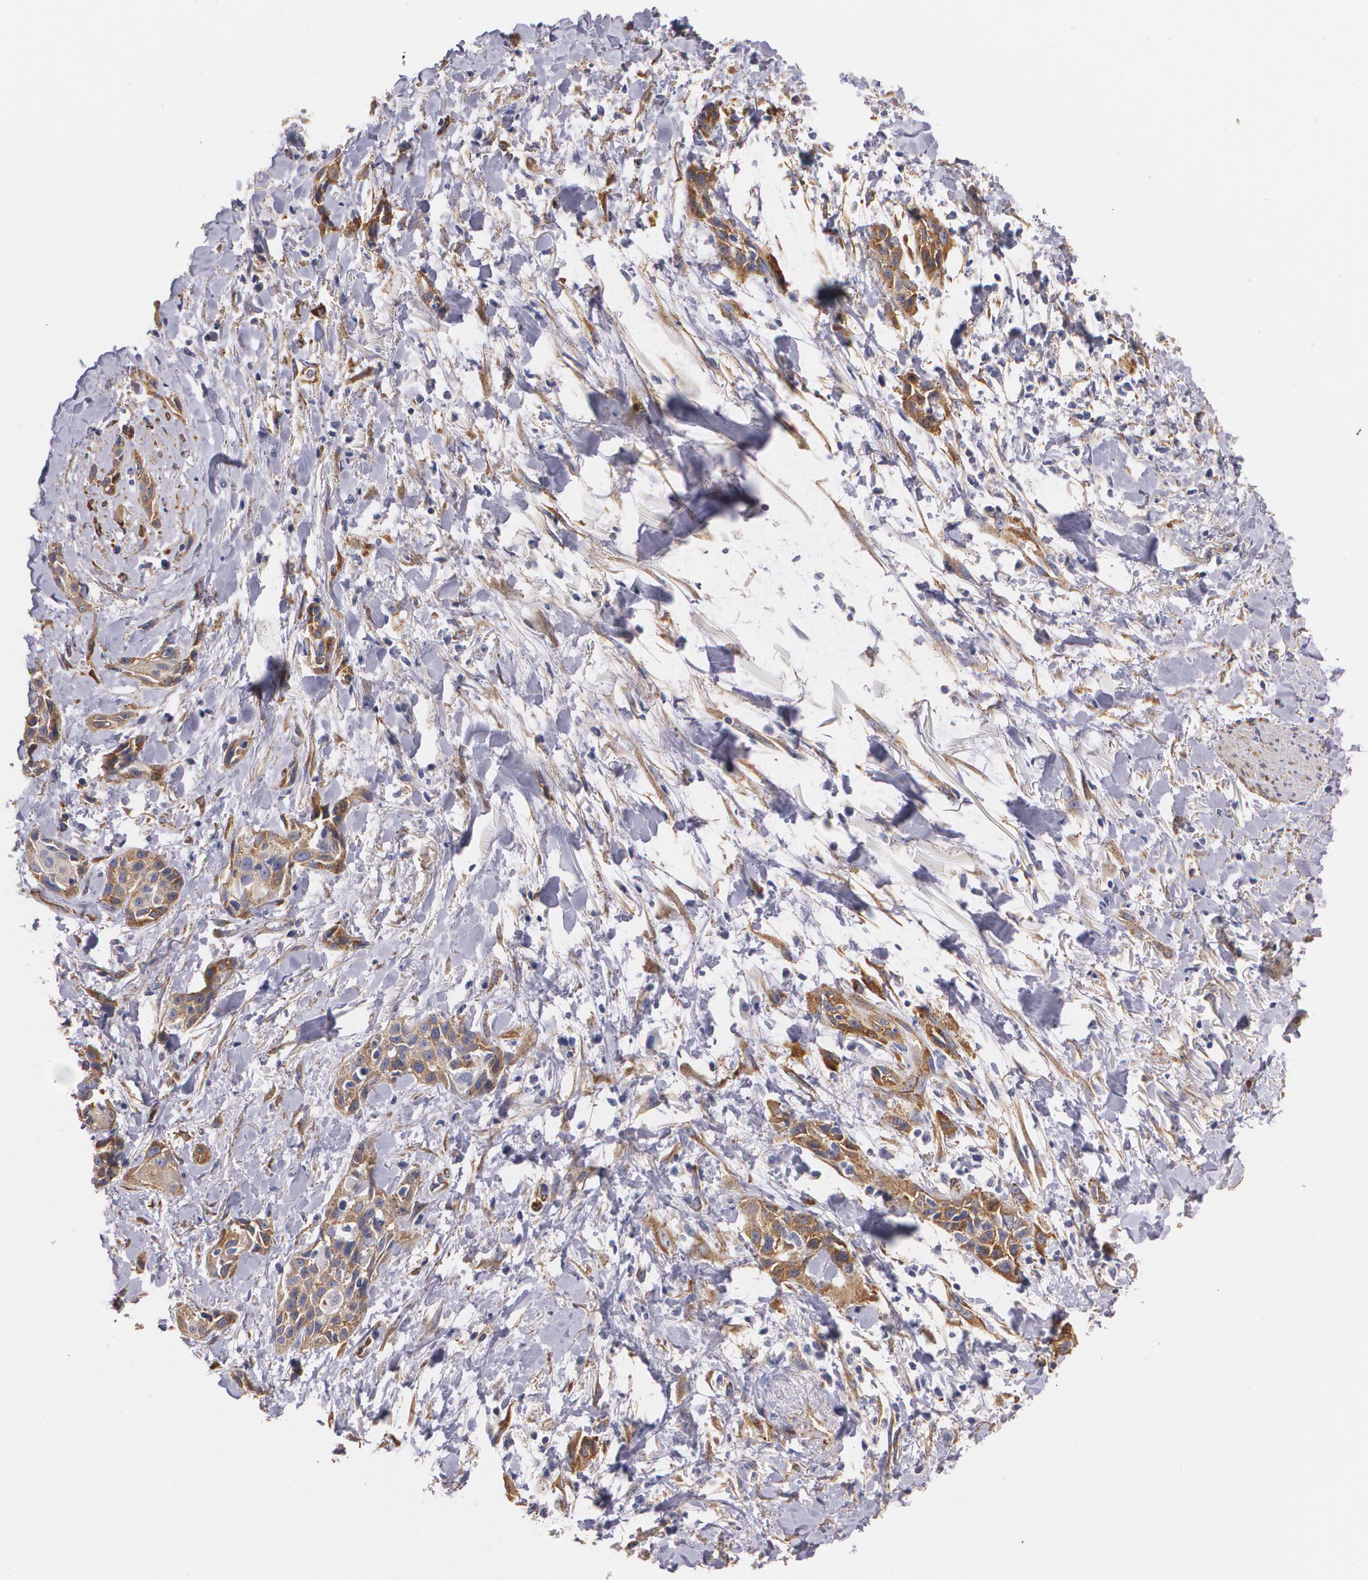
{"staining": {"intensity": "moderate", "quantity": ">75%", "location": "cytoplasmic/membranous"}, "tissue": "skin cancer", "cell_type": "Tumor cells", "image_type": "cancer", "snomed": [{"axis": "morphology", "description": "Squamous cell carcinoma, NOS"}, {"axis": "topography", "description": "Skin"}, {"axis": "topography", "description": "Anal"}], "caption": "Brown immunohistochemical staining in skin cancer reveals moderate cytoplasmic/membranous staining in about >75% of tumor cells.", "gene": "TJP1", "patient": {"sex": "male", "age": 64}}